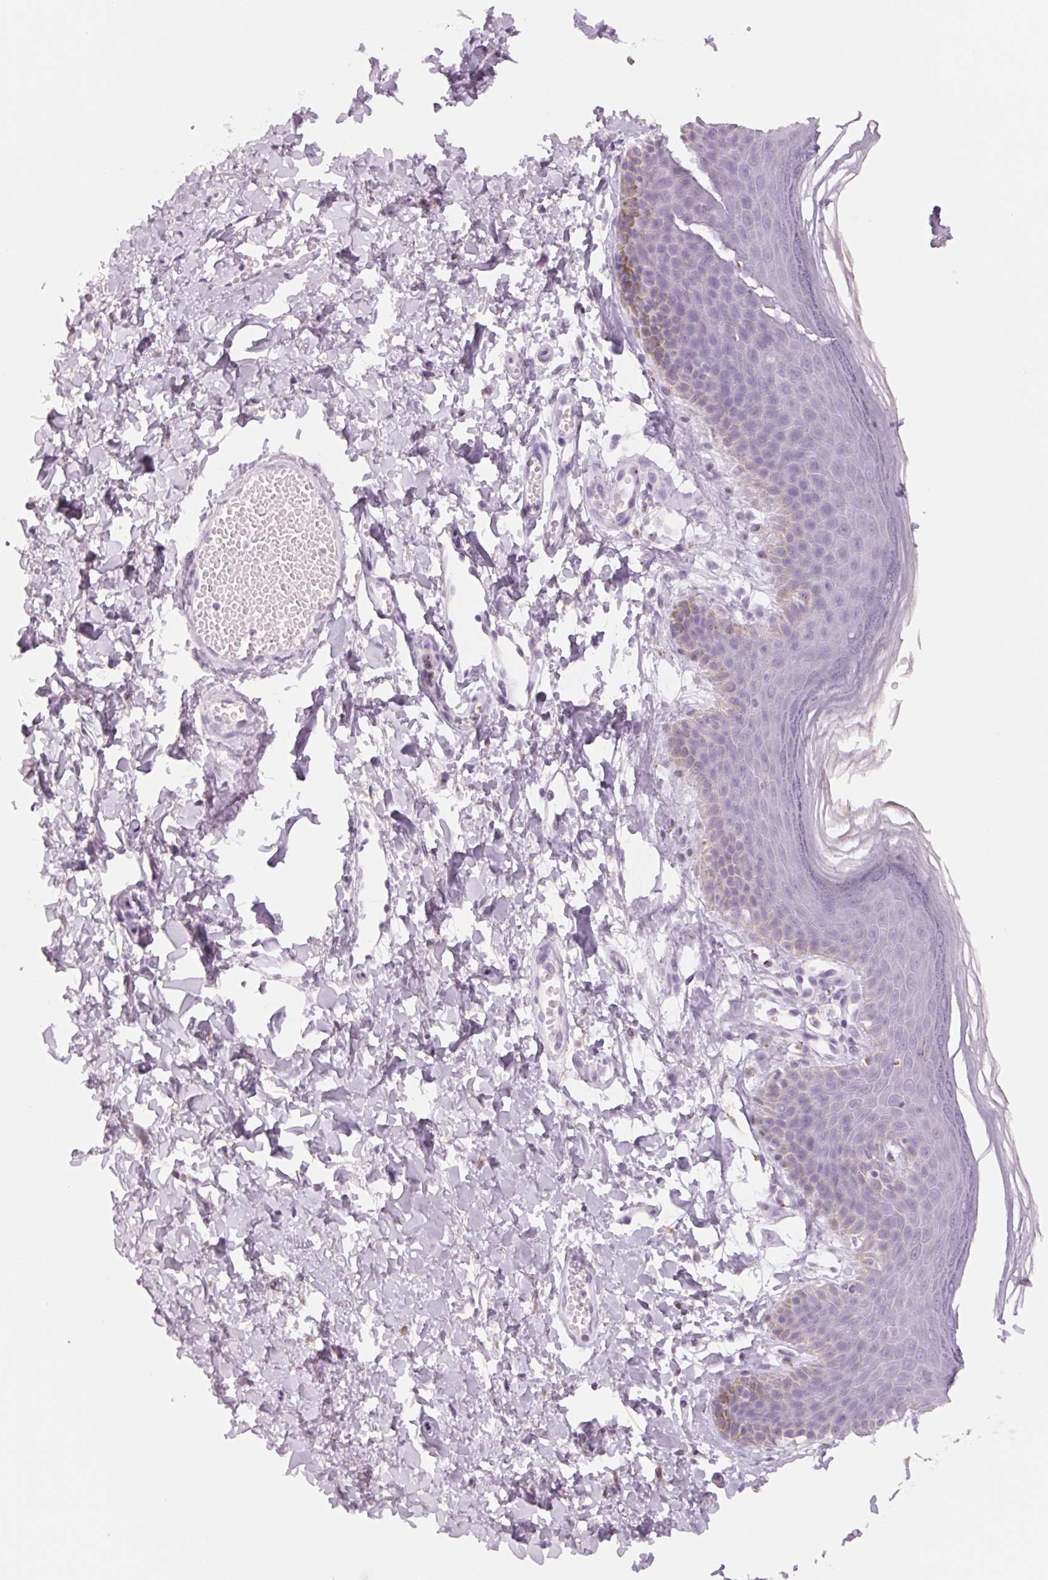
{"staining": {"intensity": "weak", "quantity": "<25%", "location": "cytoplasmic/membranous"}, "tissue": "skin", "cell_type": "Epidermal cells", "image_type": "normal", "snomed": [{"axis": "morphology", "description": "Normal tissue, NOS"}, {"axis": "topography", "description": "Anal"}], "caption": "Epidermal cells show no significant protein expression in normal skin. Nuclei are stained in blue.", "gene": "GALNT7", "patient": {"sex": "male", "age": 53}}